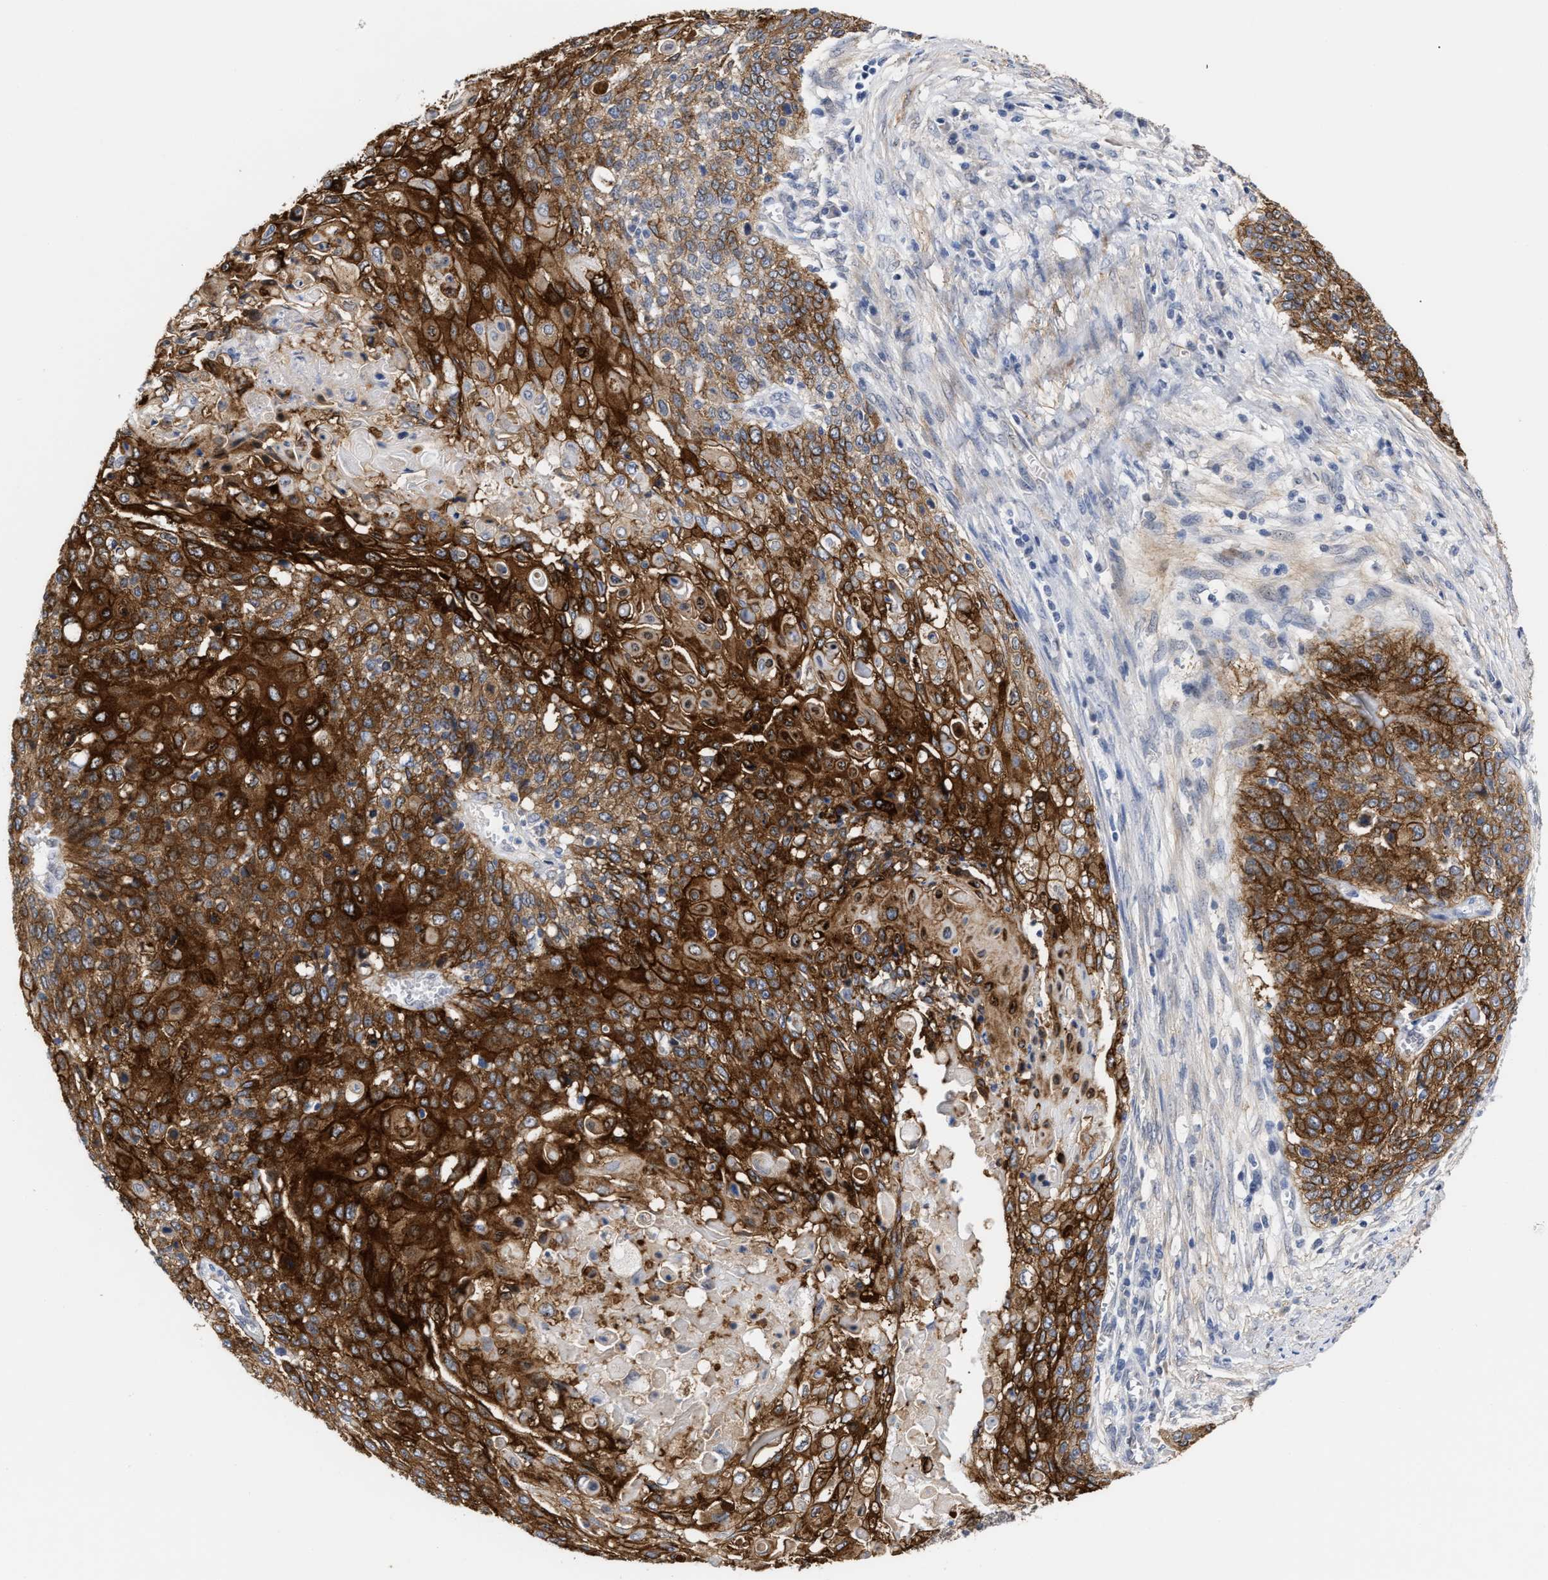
{"staining": {"intensity": "strong", "quantity": ">75%", "location": "cytoplasmic/membranous"}, "tissue": "cervical cancer", "cell_type": "Tumor cells", "image_type": "cancer", "snomed": [{"axis": "morphology", "description": "Squamous cell carcinoma, NOS"}, {"axis": "topography", "description": "Cervix"}], "caption": "This photomicrograph demonstrates immunohistochemistry (IHC) staining of human cervical squamous cell carcinoma, with high strong cytoplasmic/membranous expression in about >75% of tumor cells.", "gene": "AHNAK2", "patient": {"sex": "female", "age": 39}}